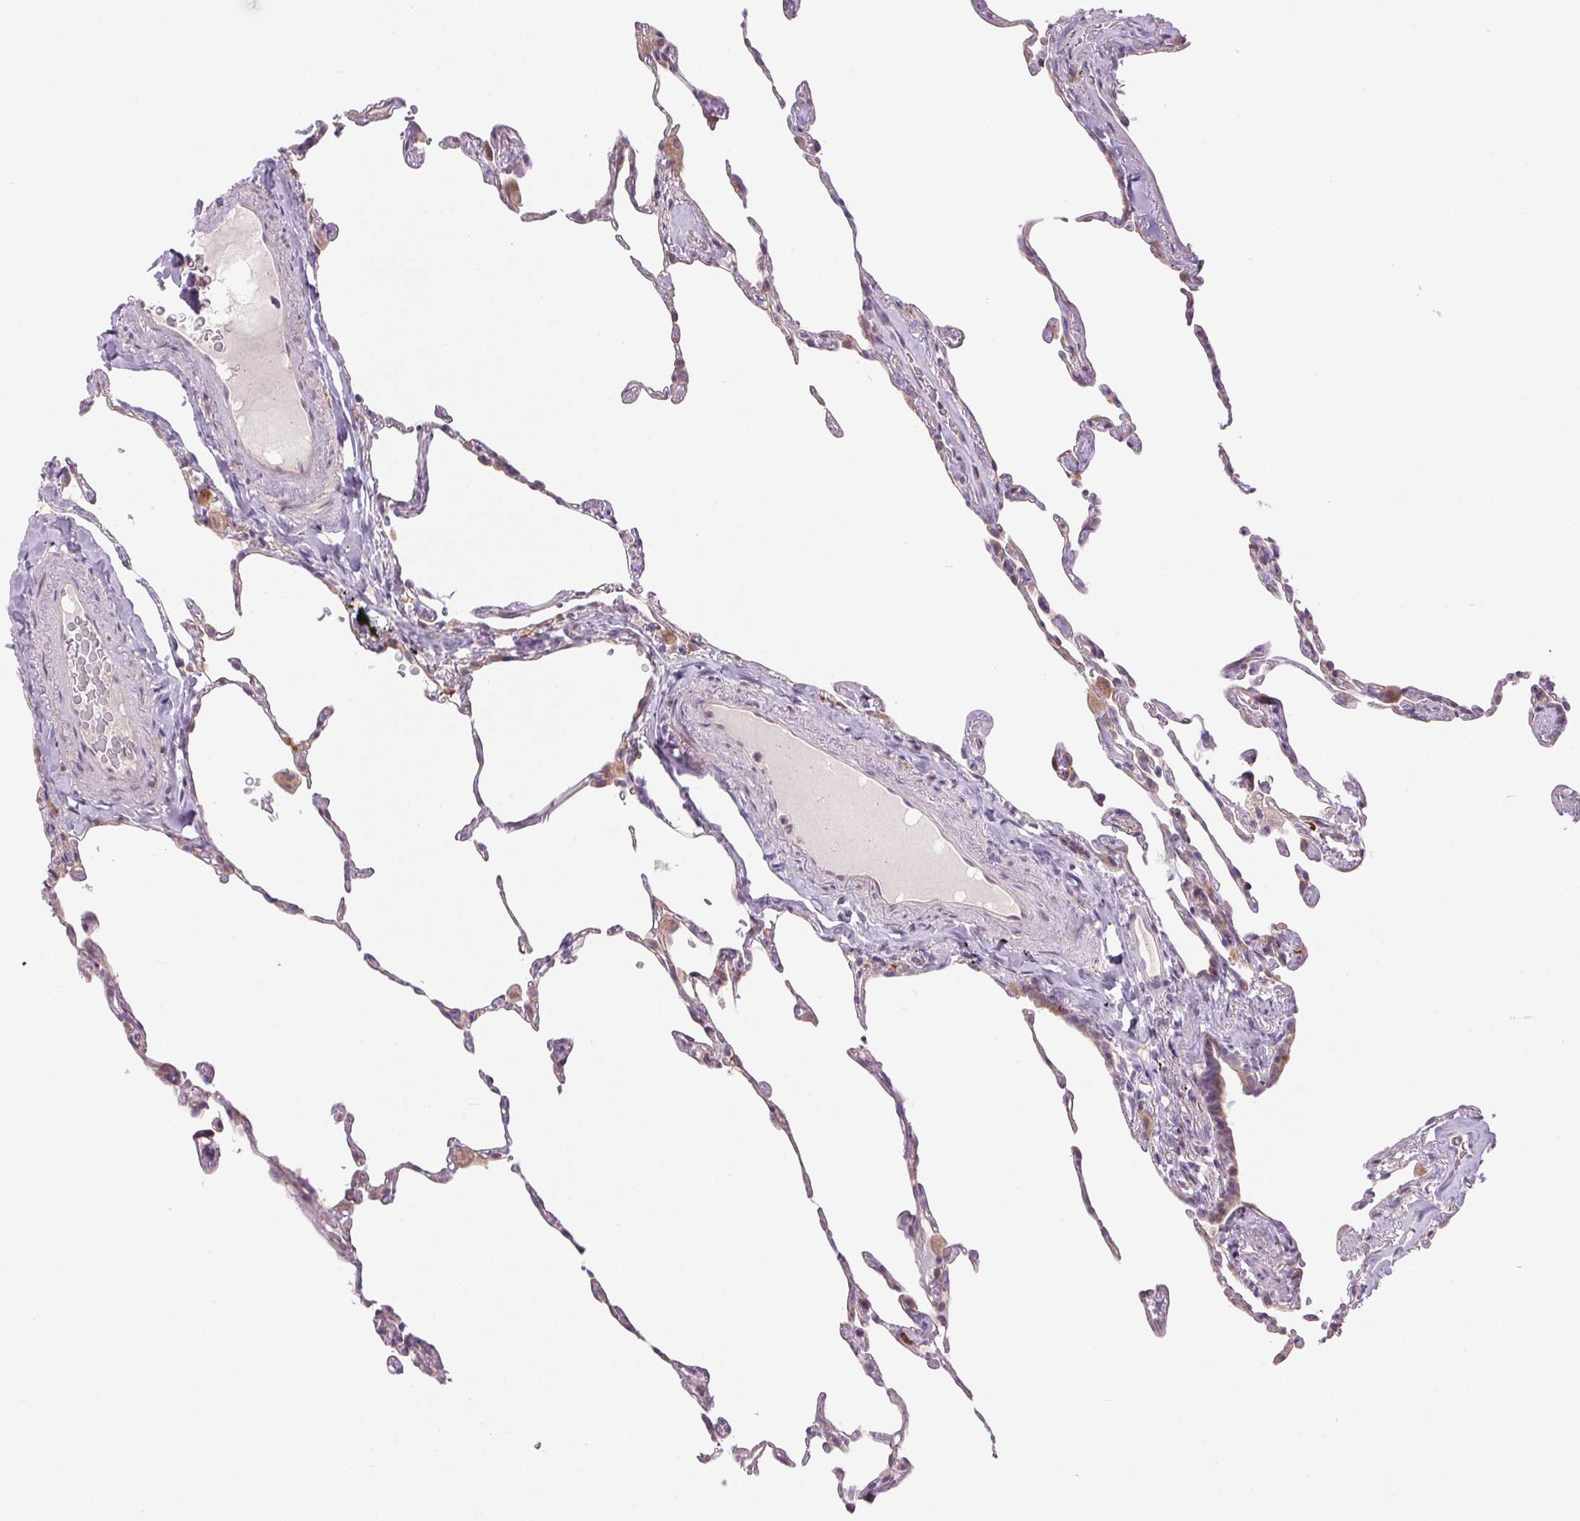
{"staining": {"intensity": "weak", "quantity": "<25%", "location": "cytoplasmic/membranous"}, "tissue": "lung", "cell_type": "Alveolar cells", "image_type": "normal", "snomed": [{"axis": "morphology", "description": "Normal tissue, NOS"}, {"axis": "topography", "description": "Lung"}], "caption": "DAB immunohistochemical staining of benign human lung reveals no significant staining in alveolar cells. (Stains: DAB immunohistochemistry with hematoxylin counter stain, Microscopy: brightfield microscopy at high magnification).", "gene": "METTL17", "patient": {"sex": "female", "age": 57}}